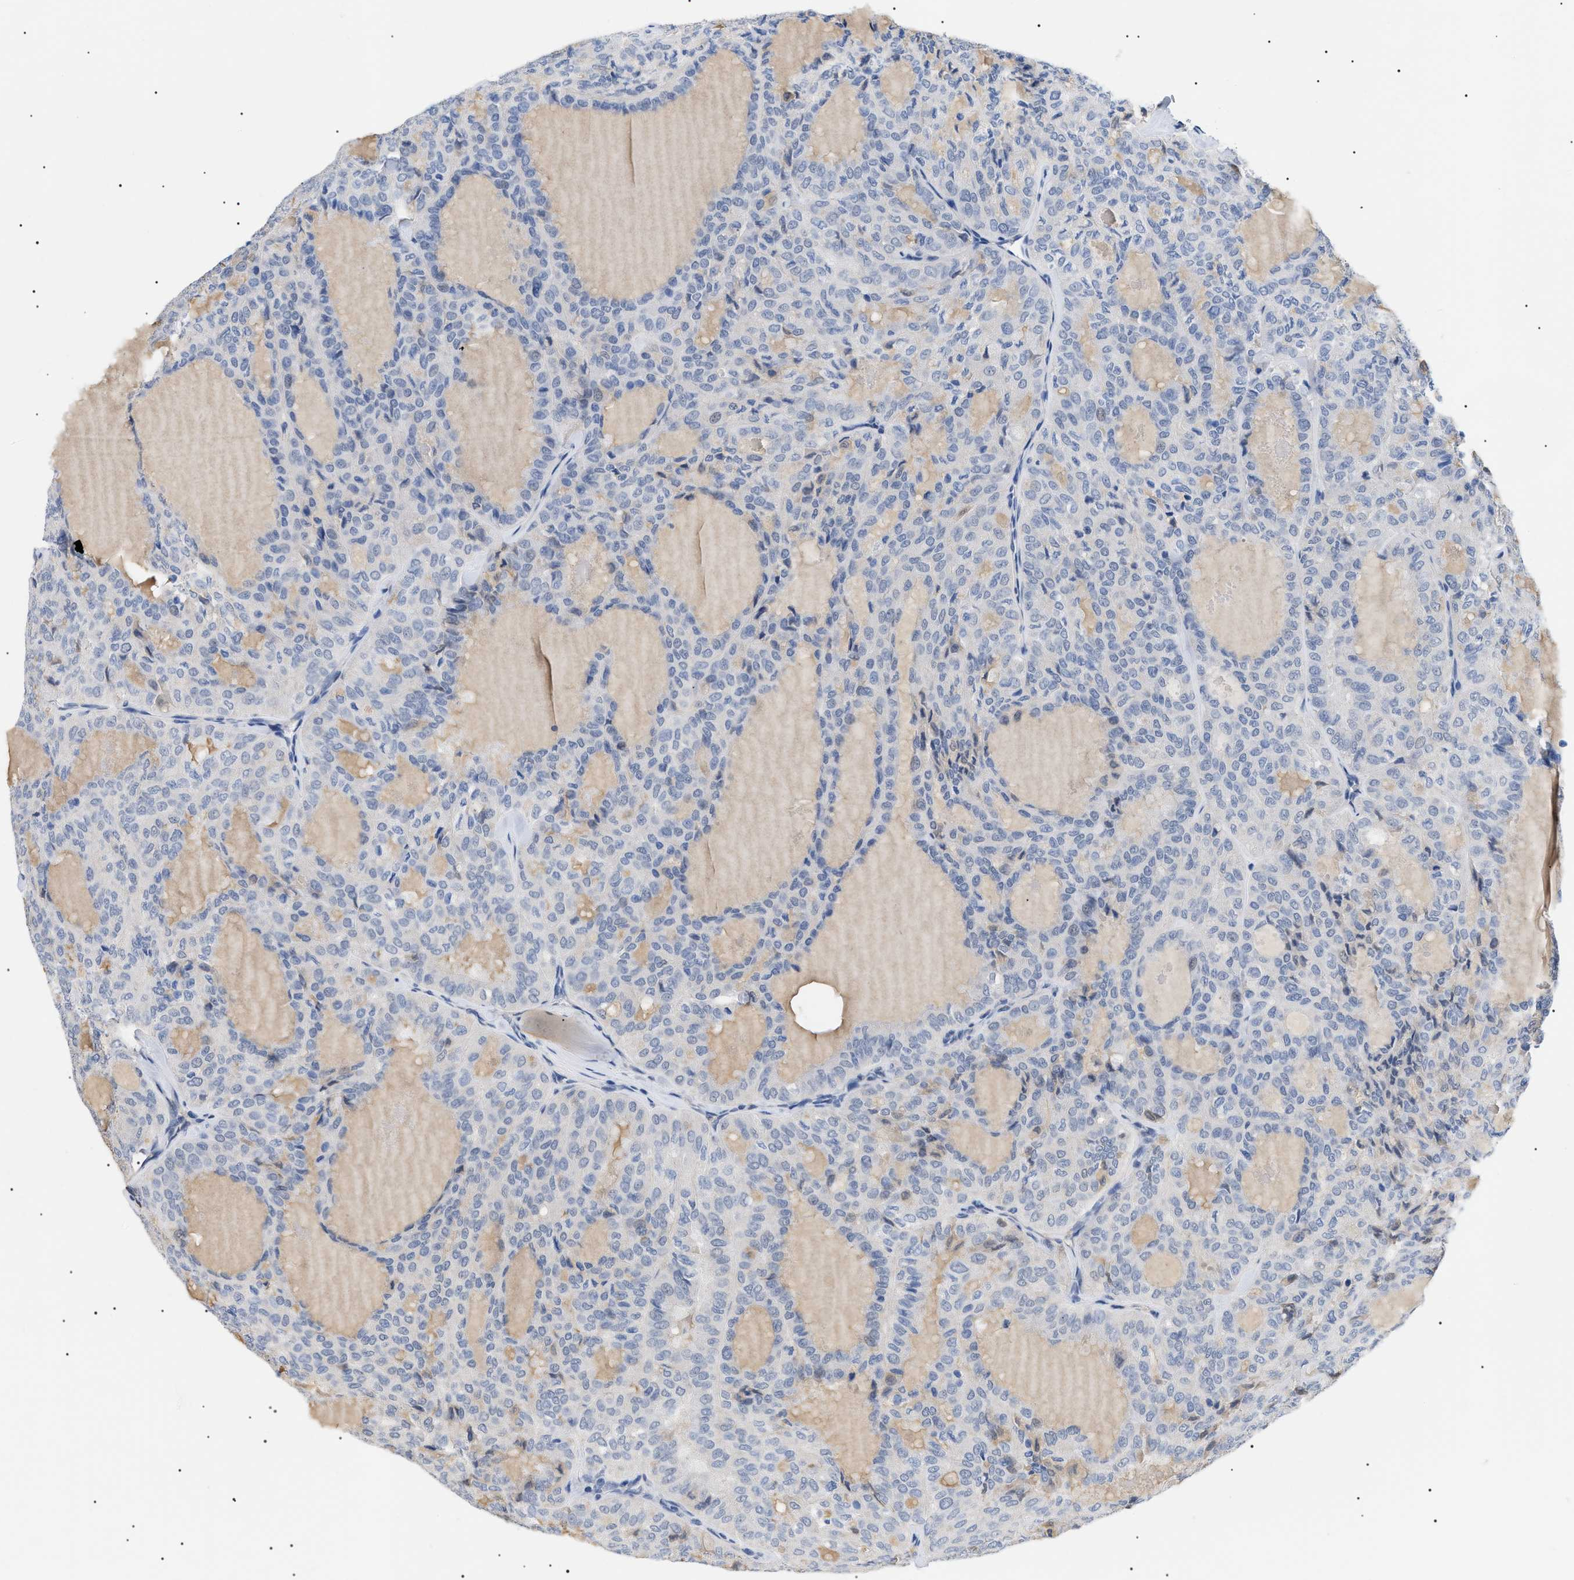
{"staining": {"intensity": "negative", "quantity": "none", "location": "none"}, "tissue": "thyroid cancer", "cell_type": "Tumor cells", "image_type": "cancer", "snomed": [{"axis": "morphology", "description": "Follicular adenoma carcinoma, NOS"}, {"axis": "topography", "description": "Thyroid gland"}], "caption": "The photomicrograph displays no staining of tumor cells in thyroid cancer.", "gene": "PRRT2", "patient": {"sex": "male", "age": 75}}